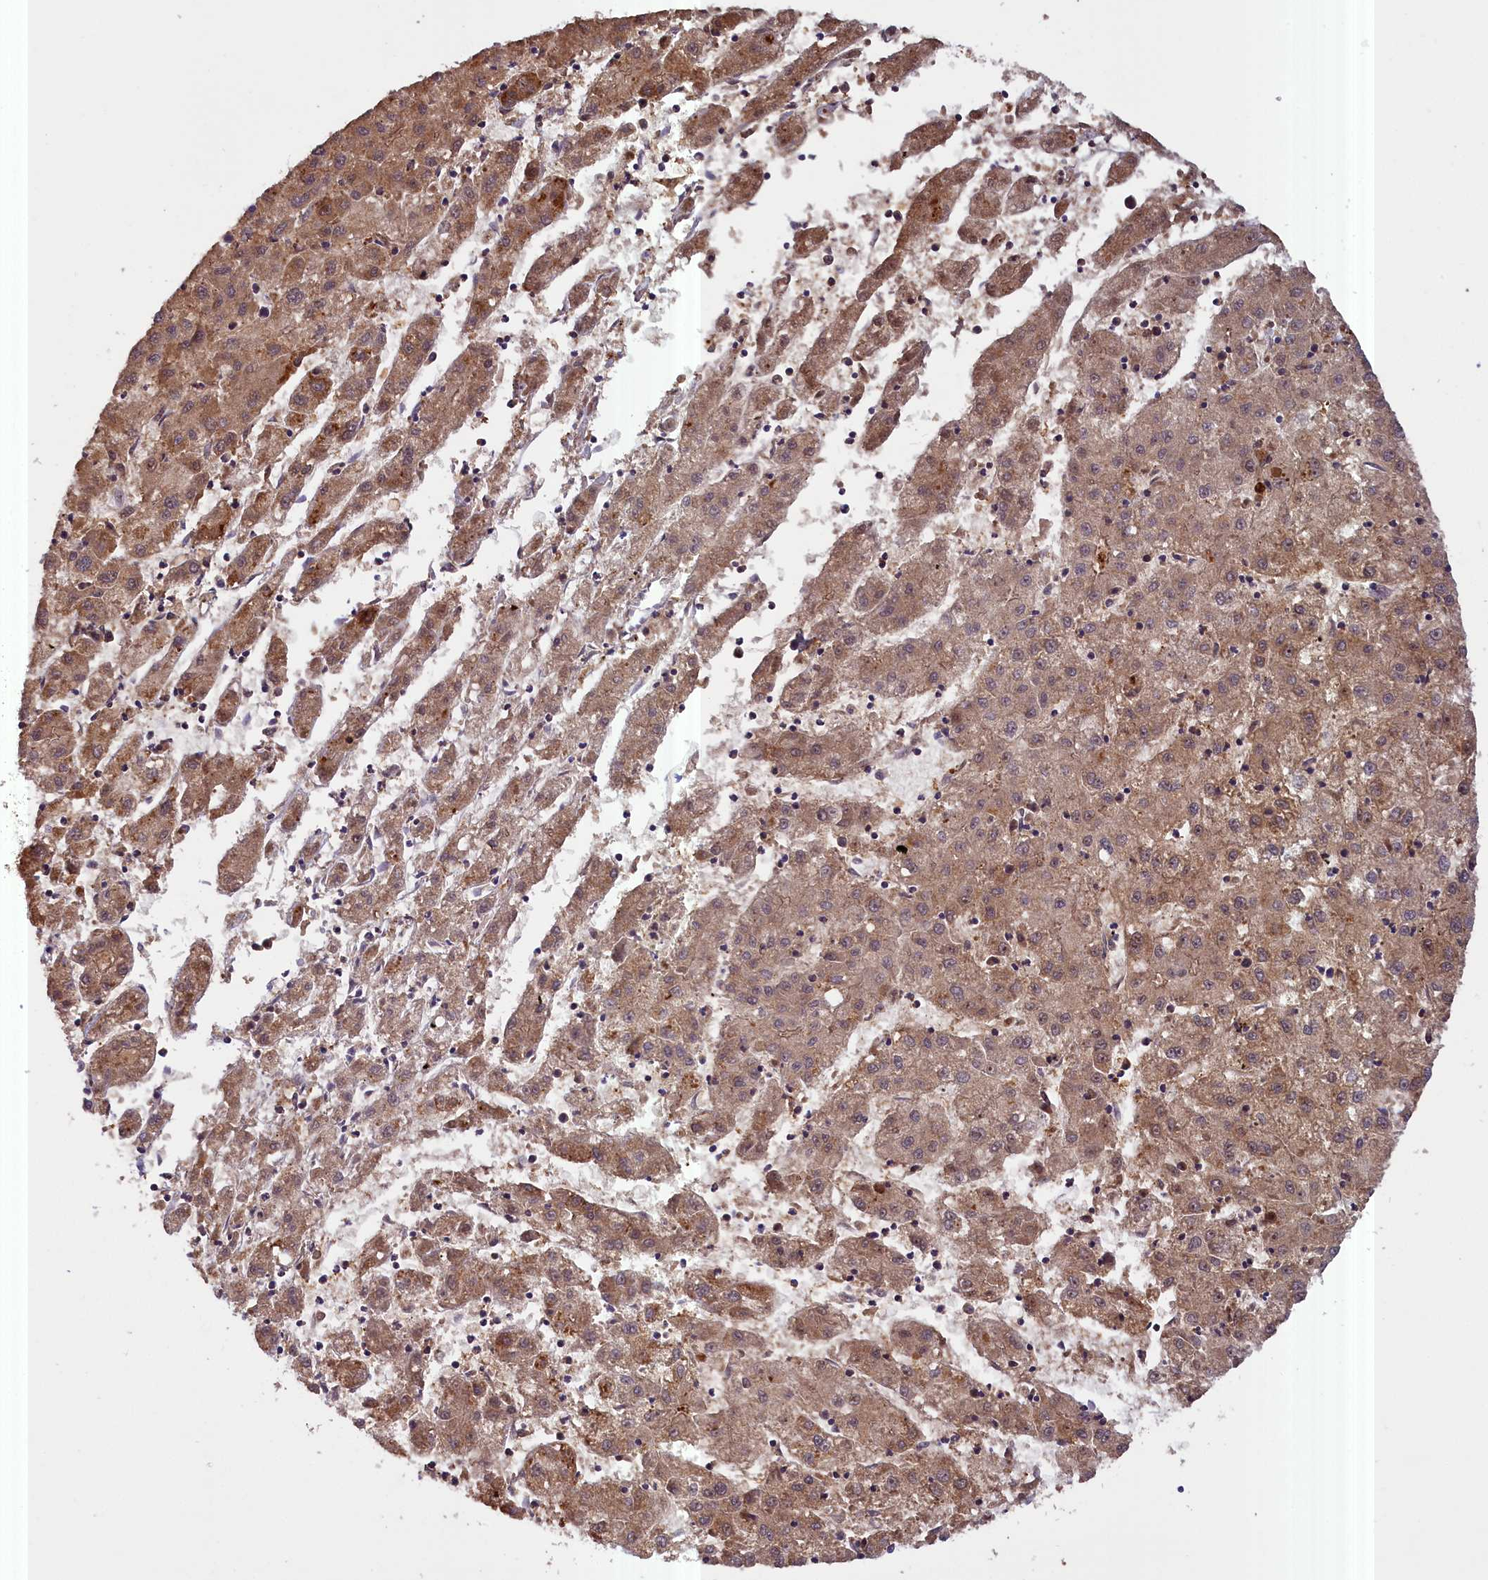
{"staining": {"intensity": "moderate", "quantity": ">75%", "location": "cytoplasmic/membranous,nuclear"}, "tissue": "liver cancer", "cell_type": "Tumor cells", "image_type": "cancer", "snomed": [{"axis": "morphology", "description": "Carcinoma, Hepatocellular, NOS"}, {"axis": "topography", "description": "Liver"}], "caption": "Protein staining exhibits moderate cytoplasmic/membranous and nuclear expression in about >75% of tumor cells in liver cancer (hepatocellular carcinoma). (brown staining indicates protein expression, while blue staining denotes nuclei).", "gene": "FUZ", "patient": {"sex": "male", "age": 72}}